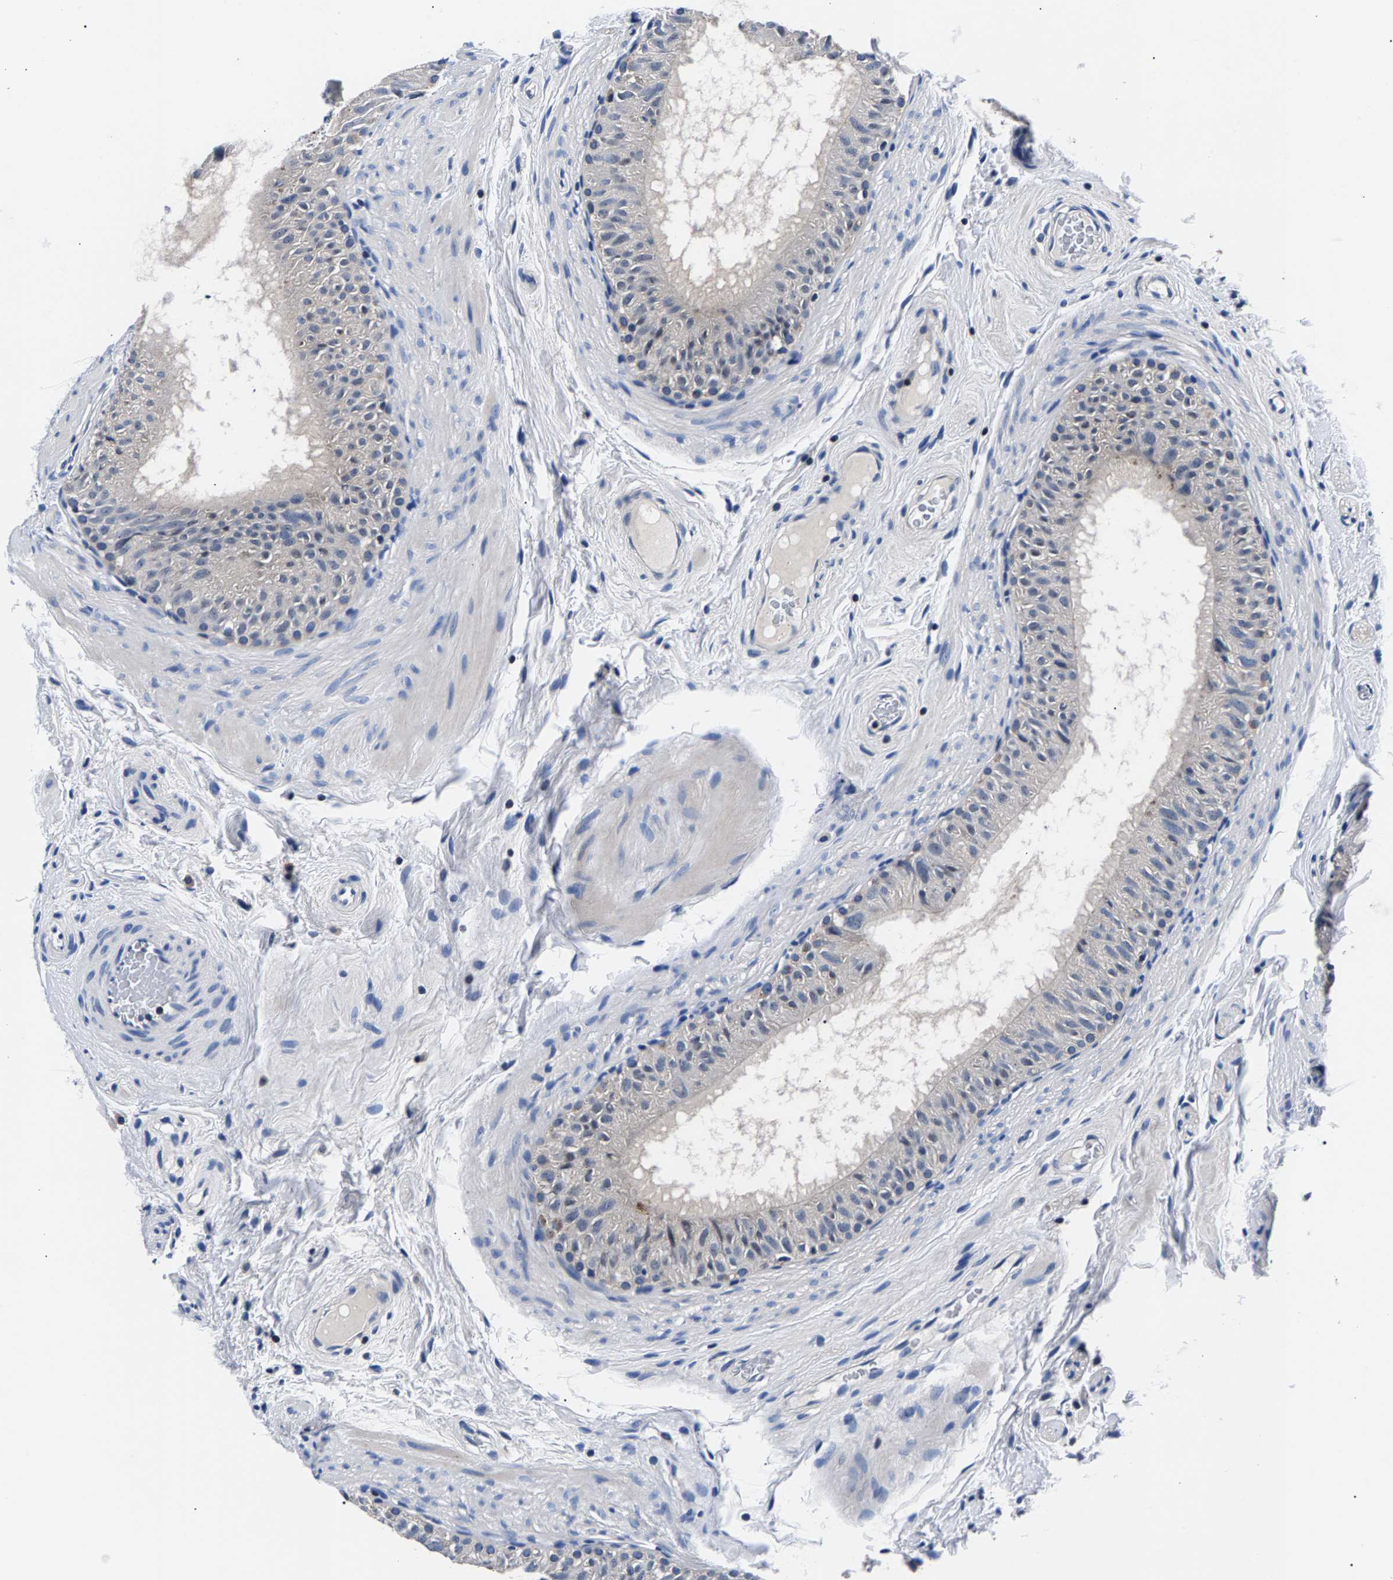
{"staining": {"intensity": "negative", "quantity": "none", "location": "none"}, "tissue": "epididymis", "cell_type": "Glandular cells", "image_type": "normal", "snomed": [{"axis": "morphology", "description": "Normal tissue, NOS"}, {"axis": "topography", "description": "Epididymis"}], "caption": "There is no significant positivity in glandular cells of epididymis. (DAB immunohistochemistry, high magnification).", "gene": "PHF24", "patient": {"sex": "male", "age": 34}}